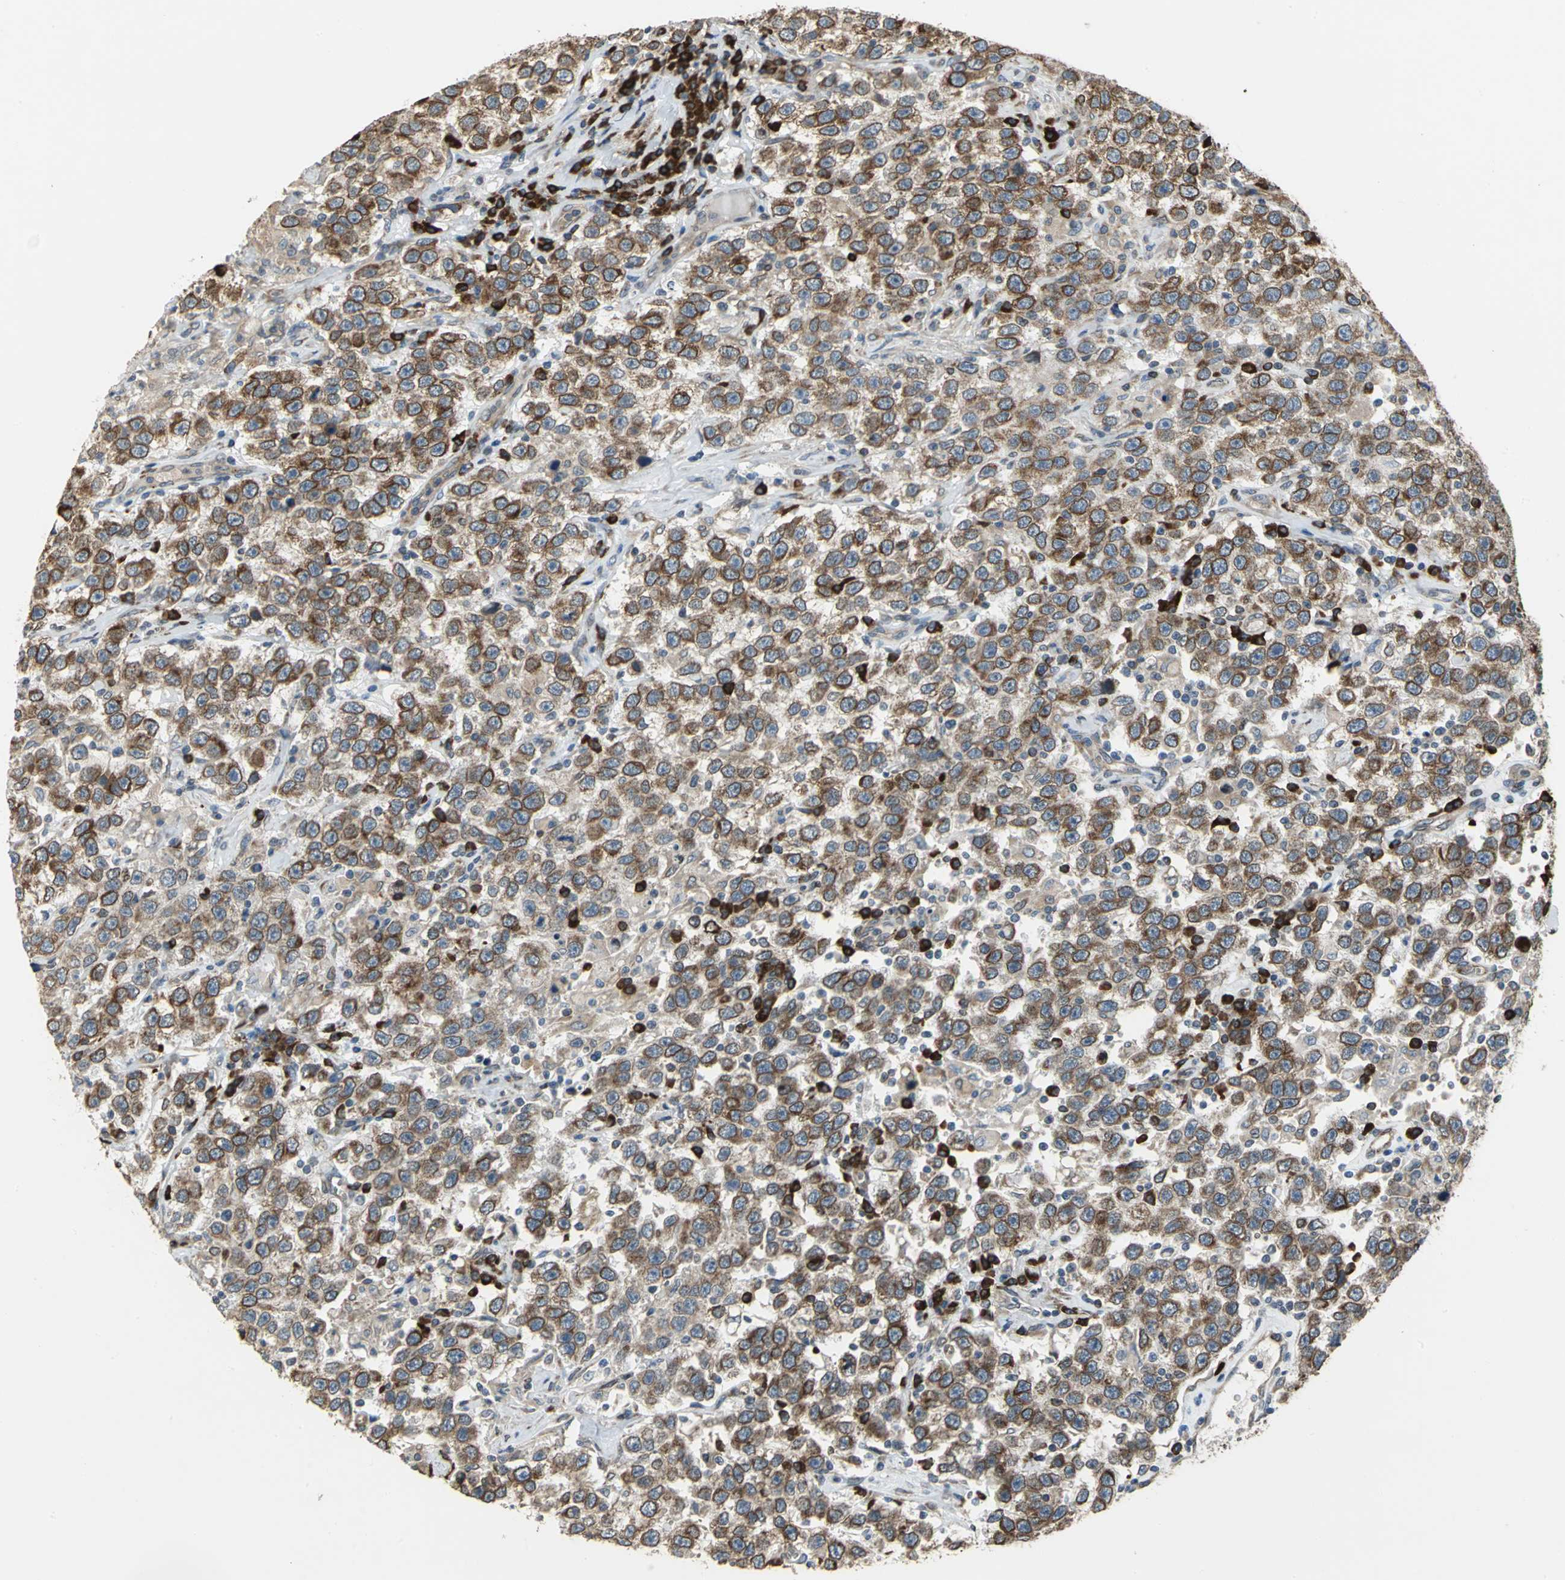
{"staining": {"intensity": "moderate", "quantity": "25%-75%", "location": "cytoplasmic/membranous"}, "tissue": "testis cancer", "cell_type": "Tumor cells", "image_type": "cancer", "snomed": [{"axis": "morphology", "description": "Seminoma, NOS"}, {"axis": "topography", "description": "Testis"}], "caption": "Moderate cytoplasmic/membranous expression for a protein is appreciated in about 25%-75% of tumor cells of testis seminoma using immunohistochemistry (IHC).", "gene": "SYVN1", "patient": {"sex": "male", "age": 41}}